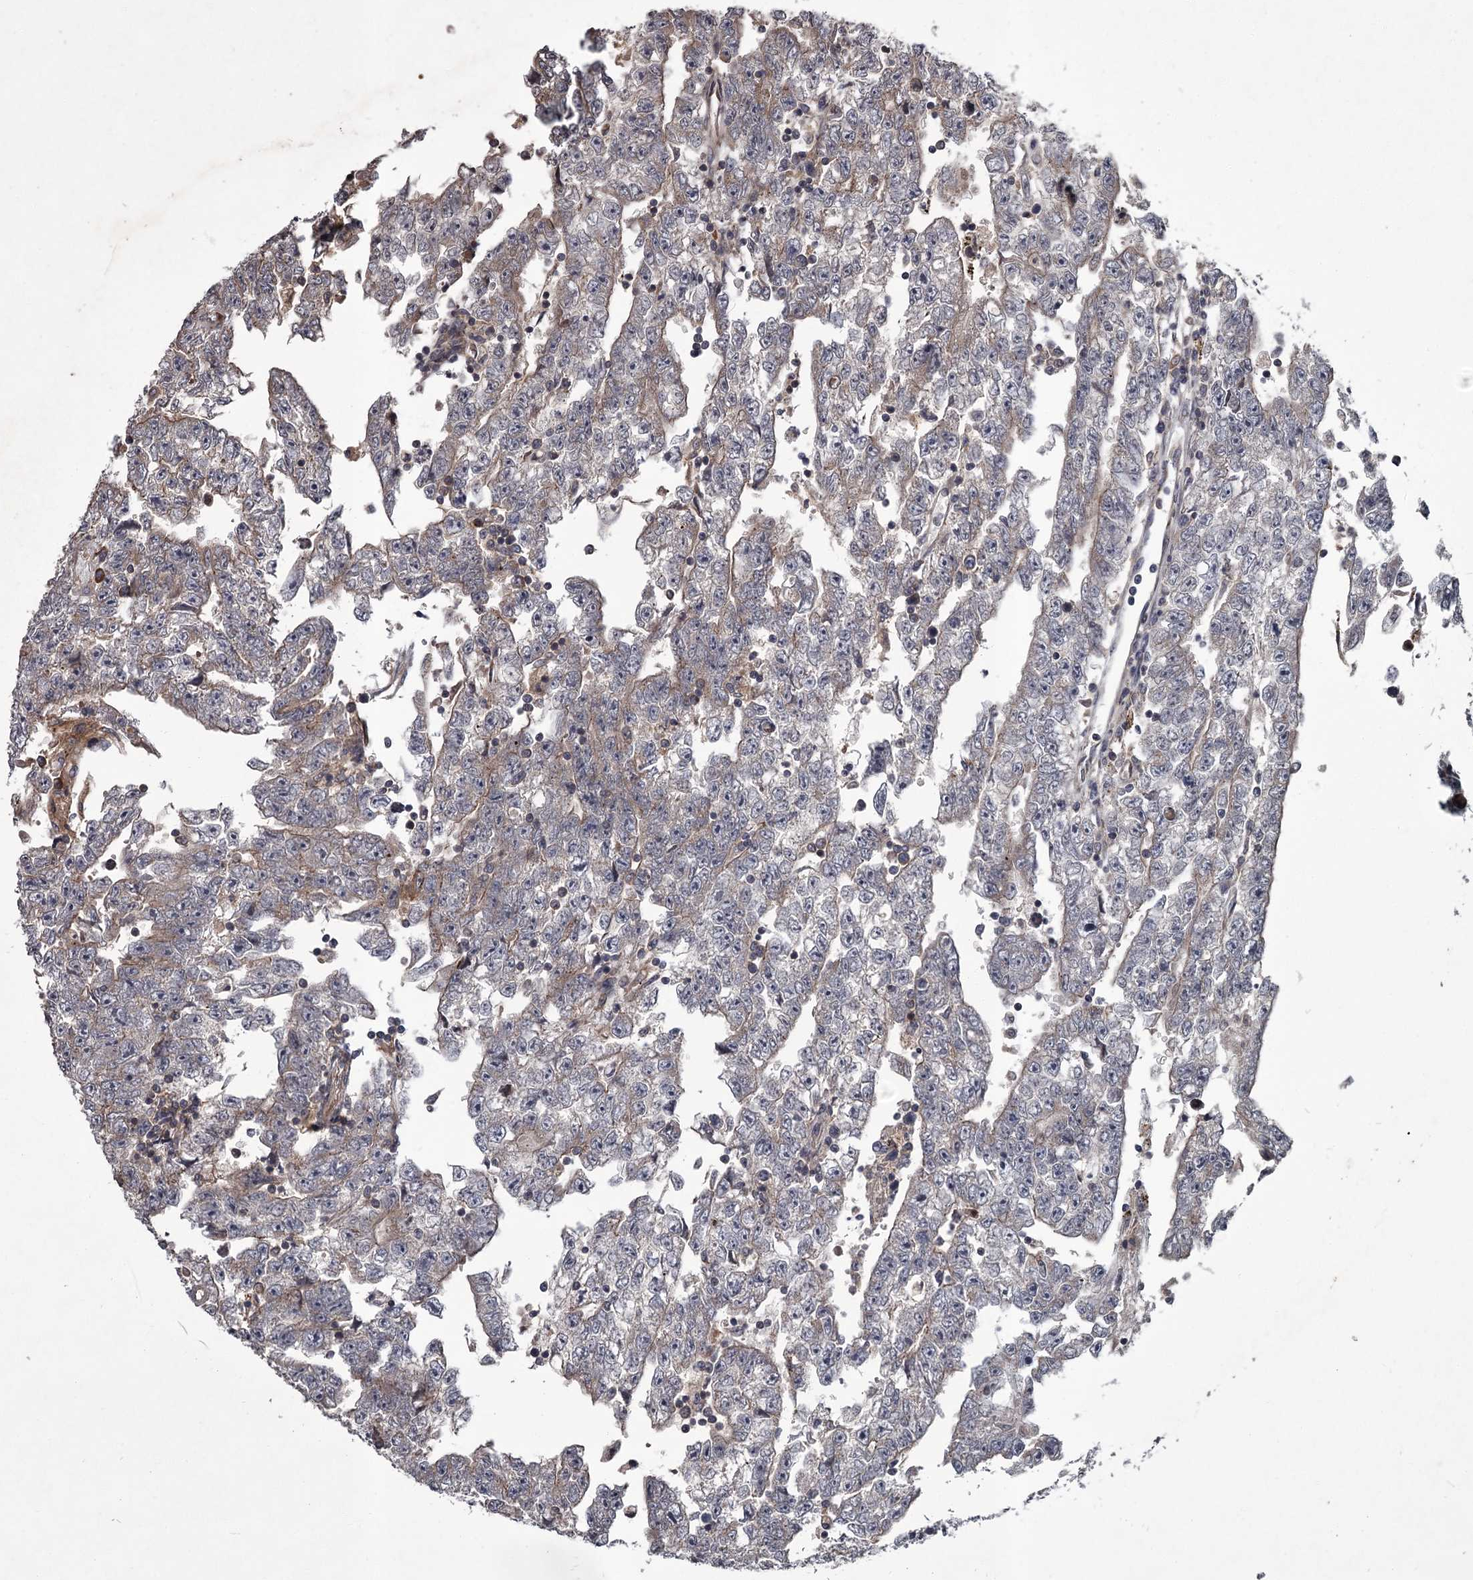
{"staining": {"intensity": "weak", "quantity": "<25%", "location": "cytoplasmic/membranous"}, "tissue": "testis cancer", "cell_type": "Tumor cells", "image_type": "cancer", "snomed": [{"axis": "morphology", "description": "Carcinoma, Embryonal, NOS"}, {"axis": "topography", "description": "Testis"}], "caption": "Human testis cancer (embryonal carcinoma) stained for a protein using immunohistochemistry (IHC) demonstrates no positivity in tumor cells.", "gene": "UNC93B1", "patient": {"sex": "male", "age": 25}}